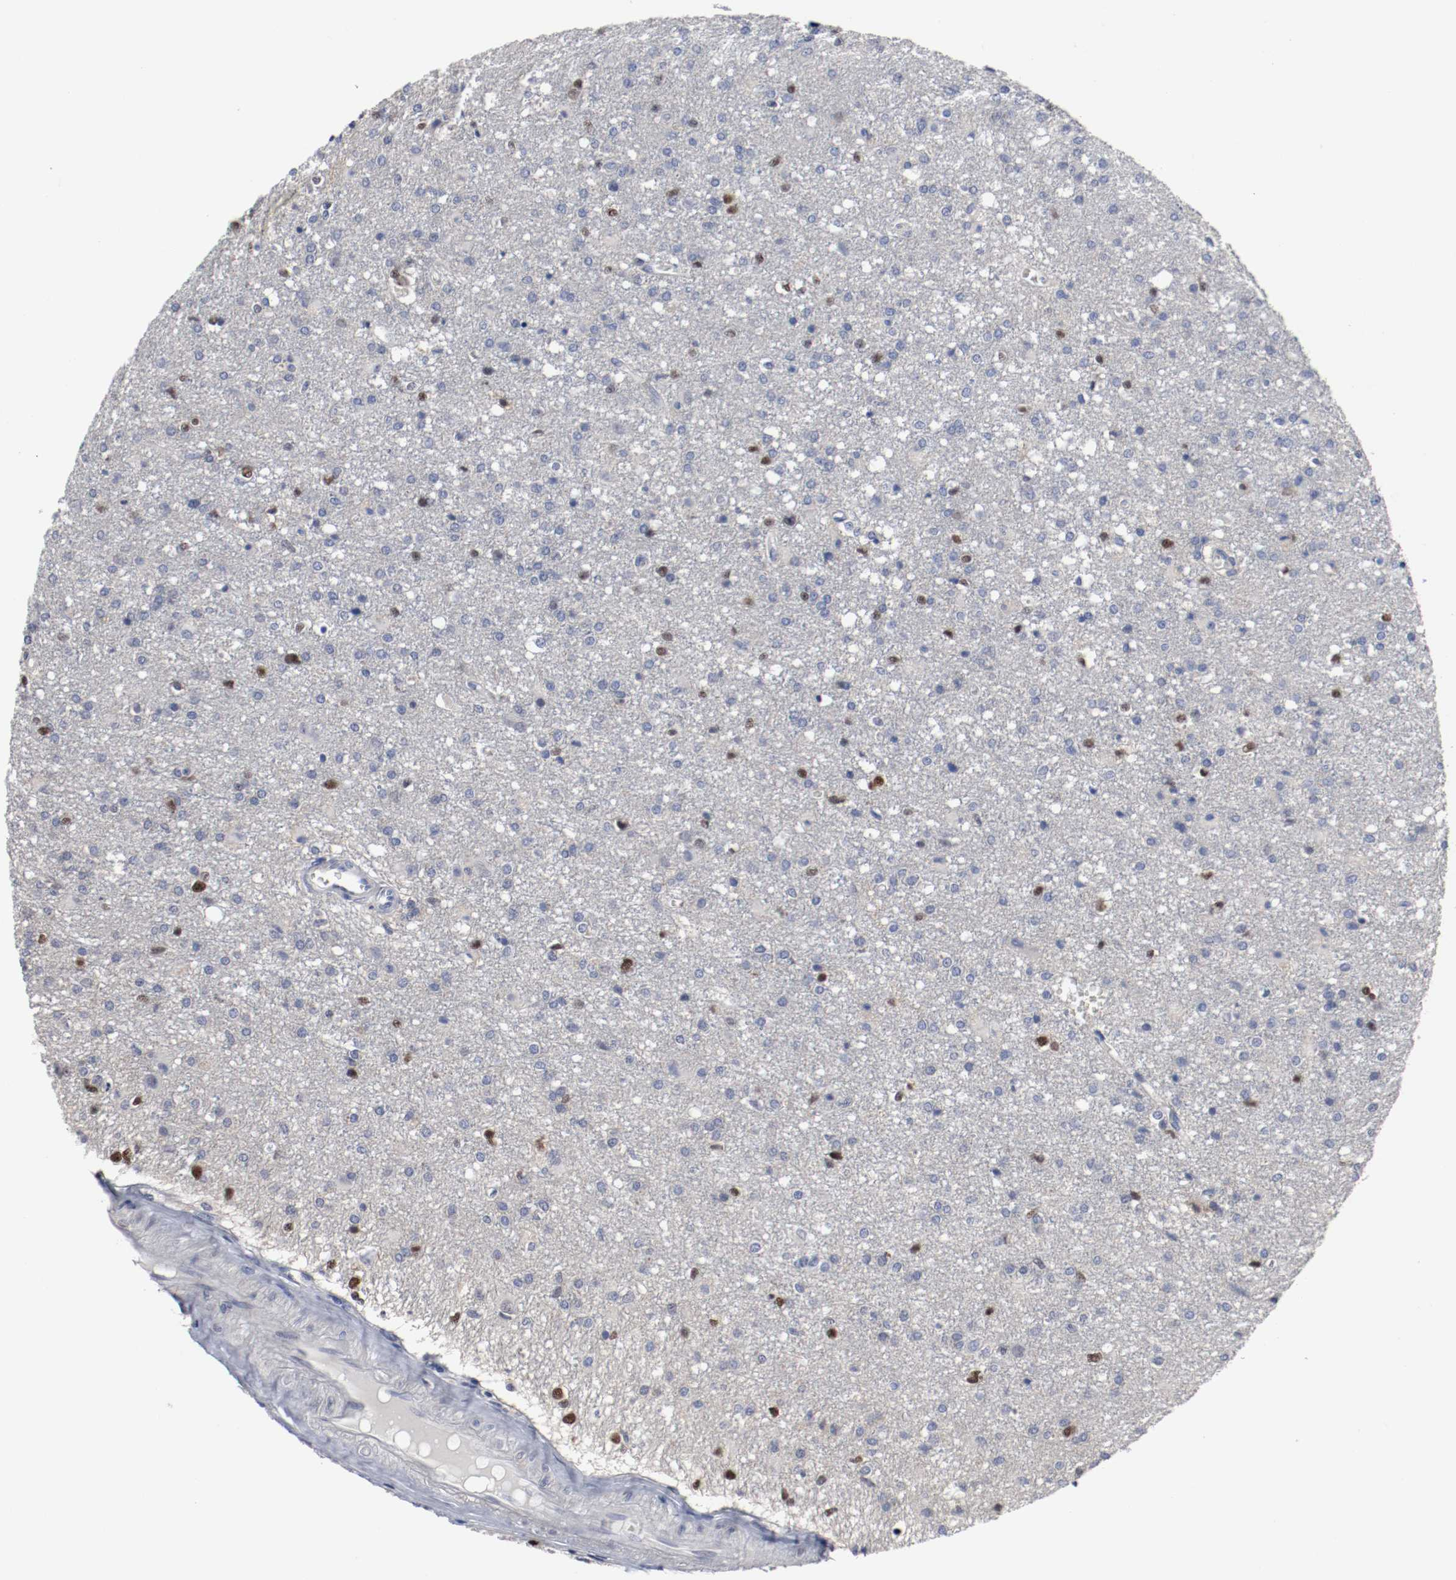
{"staining": {"intensity": "strong", "quantity": "<25%", "location": "nuclear"}, "tissue": "glioma", "cell_type": "Tumor cells", "image_type": "cancer", "snomed": [{"axis": "morphology", "description": "Glioma, malignant, High grade"}, {"axis": "topography", "description": "Cerebral cortex"}], "caption": "Glioma stained with immunohistochemistry (IHC) demonstrates strong nuclear staining in approximately <25% of tumor cells.", "gene": "MCM6", "patient": {"sex": "male", "age": 76}}